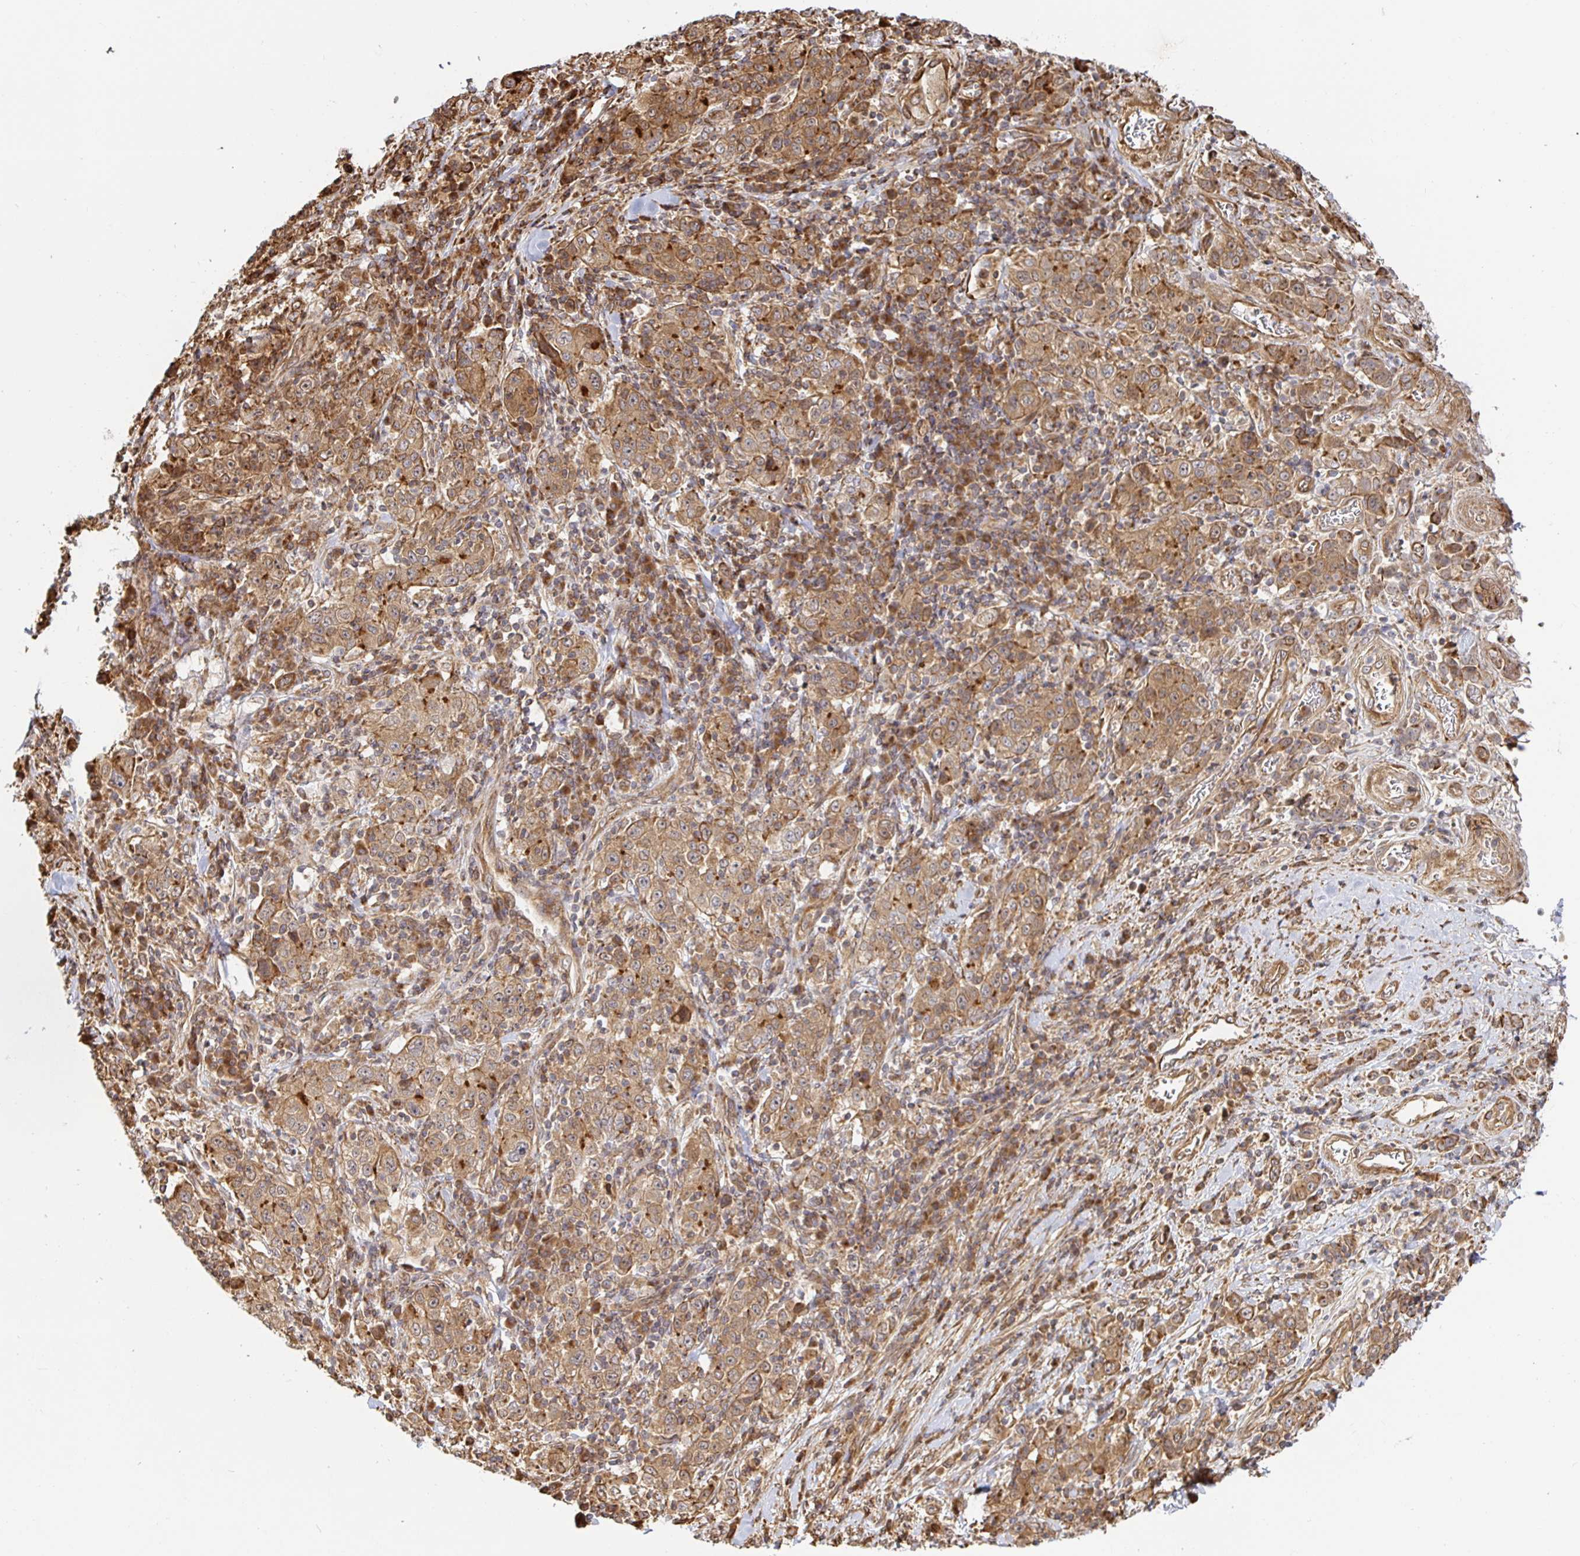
{"staining": {"intensity": "moderate", "quantity": ">75%", "location": "cytoplasmic/membranous"}, "tissue": "stomach cancer", "cell_type": "Tumor cells", "image_type": "cancer", "snomed": [{"axis": "morphology", "description": "Normal tissue, NOS"}, {"axis": "morphology", "description": "Adenocarcinoma, NOS"}, {"axis": "topography", "description": "Stomach, upper"}, {"axis": "topography", "description": "Stomach"}], "caption": "IHC (DAB (3,3'-diaminobenzidine)) staining of human stomach cancer exhibits moderate cytoplasmic/membranous protein staining in about >75% of tumor cells.", "gene": "STRAP", "patient": {"sex": "male", "age": 59}}